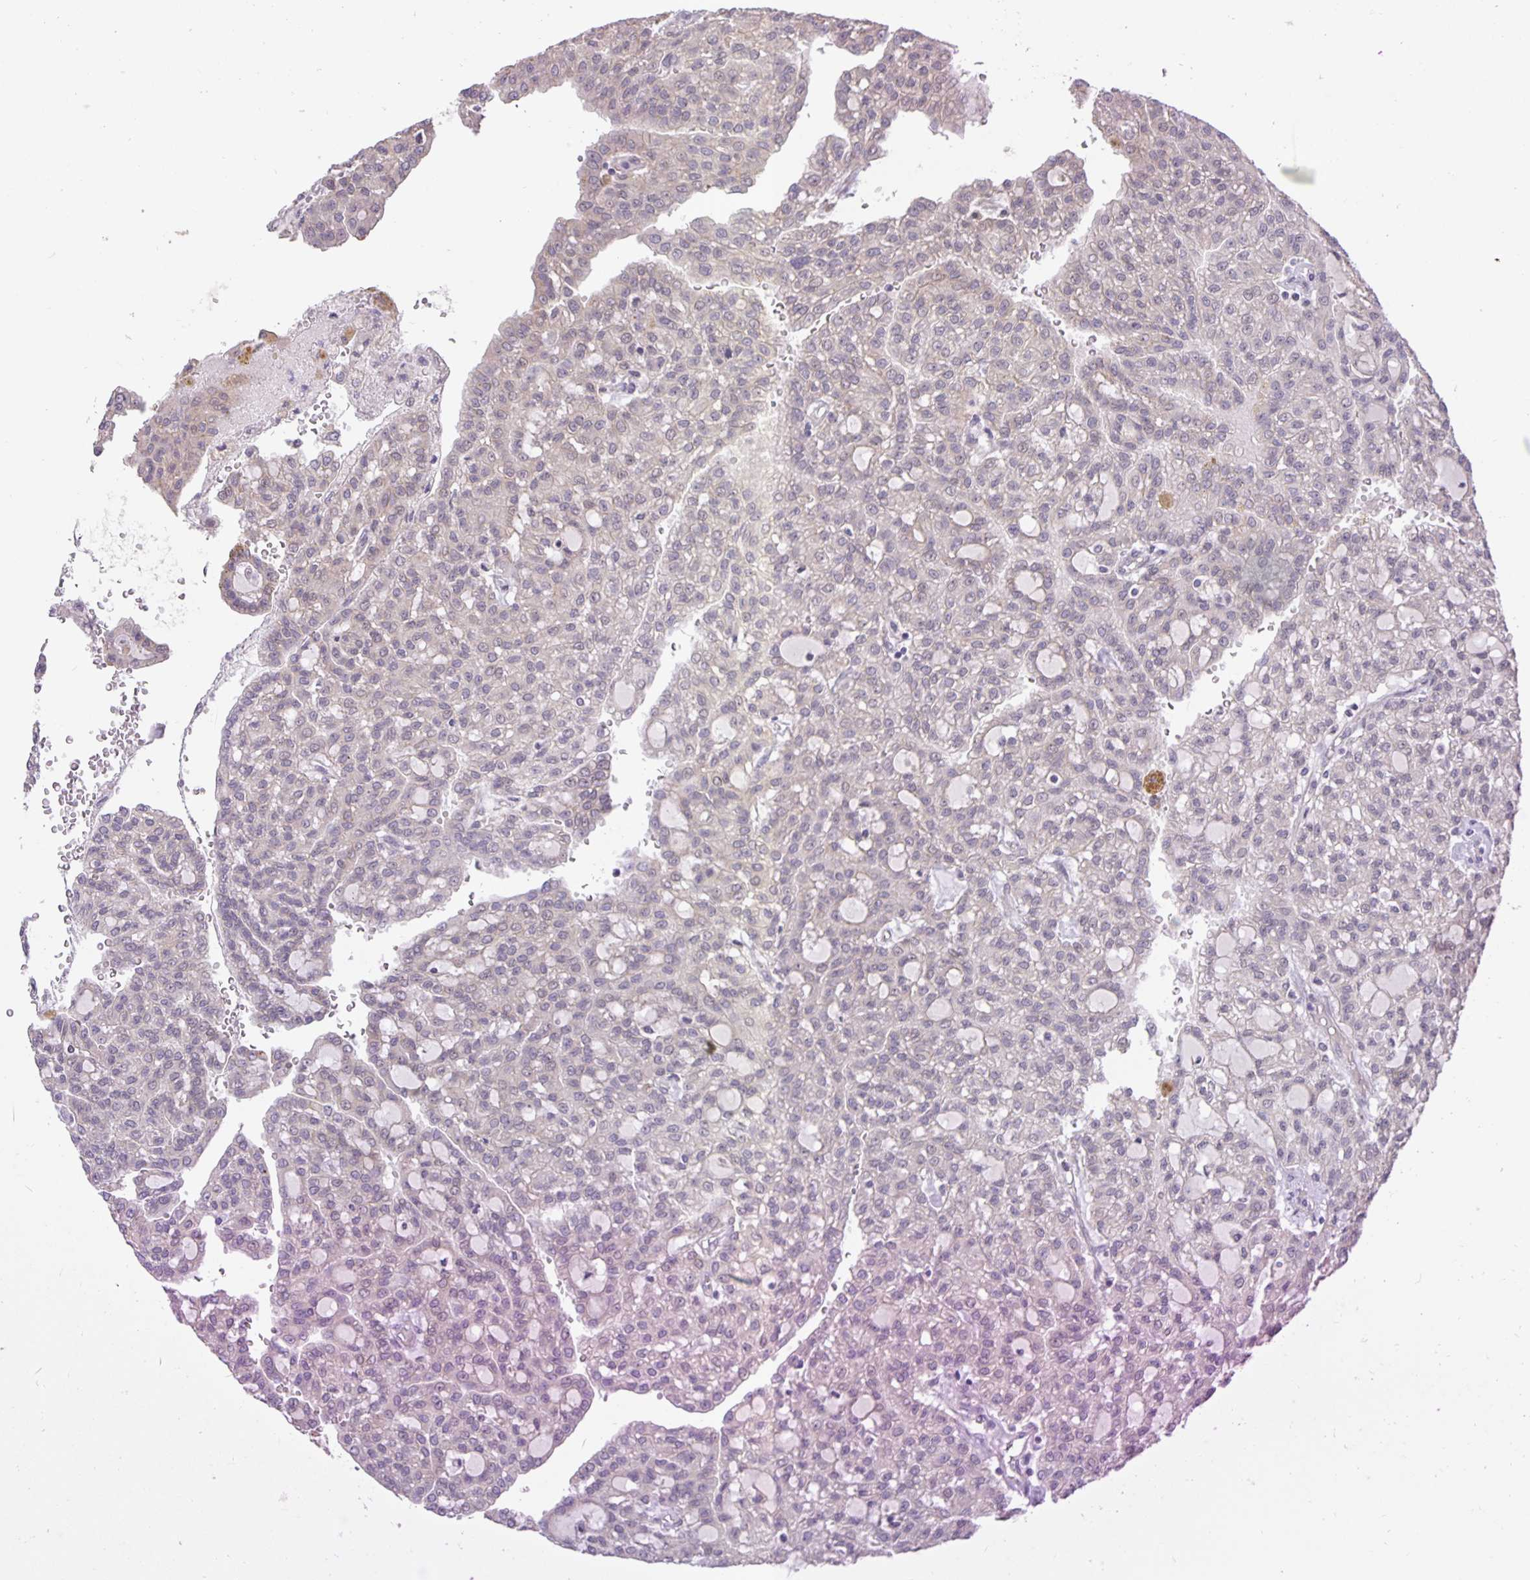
{"staining": {"intensity": "negative", "quantity": "none", "location": "none"}, "tissue": "renal cancer", "cell_type": "Tumor cells", "image_type": "cancer", "snomed": [{"axis": "morphology", "description": "Adenocarcinoma, NOS"}, {"axis": "topography", "description": "Kidney"}], "caption": "IHC of adenocarcinoma (renal) shows no expression in tumor cells.", "gene": "ARVCF", "patient": {"sex": "male", "age": 63}}